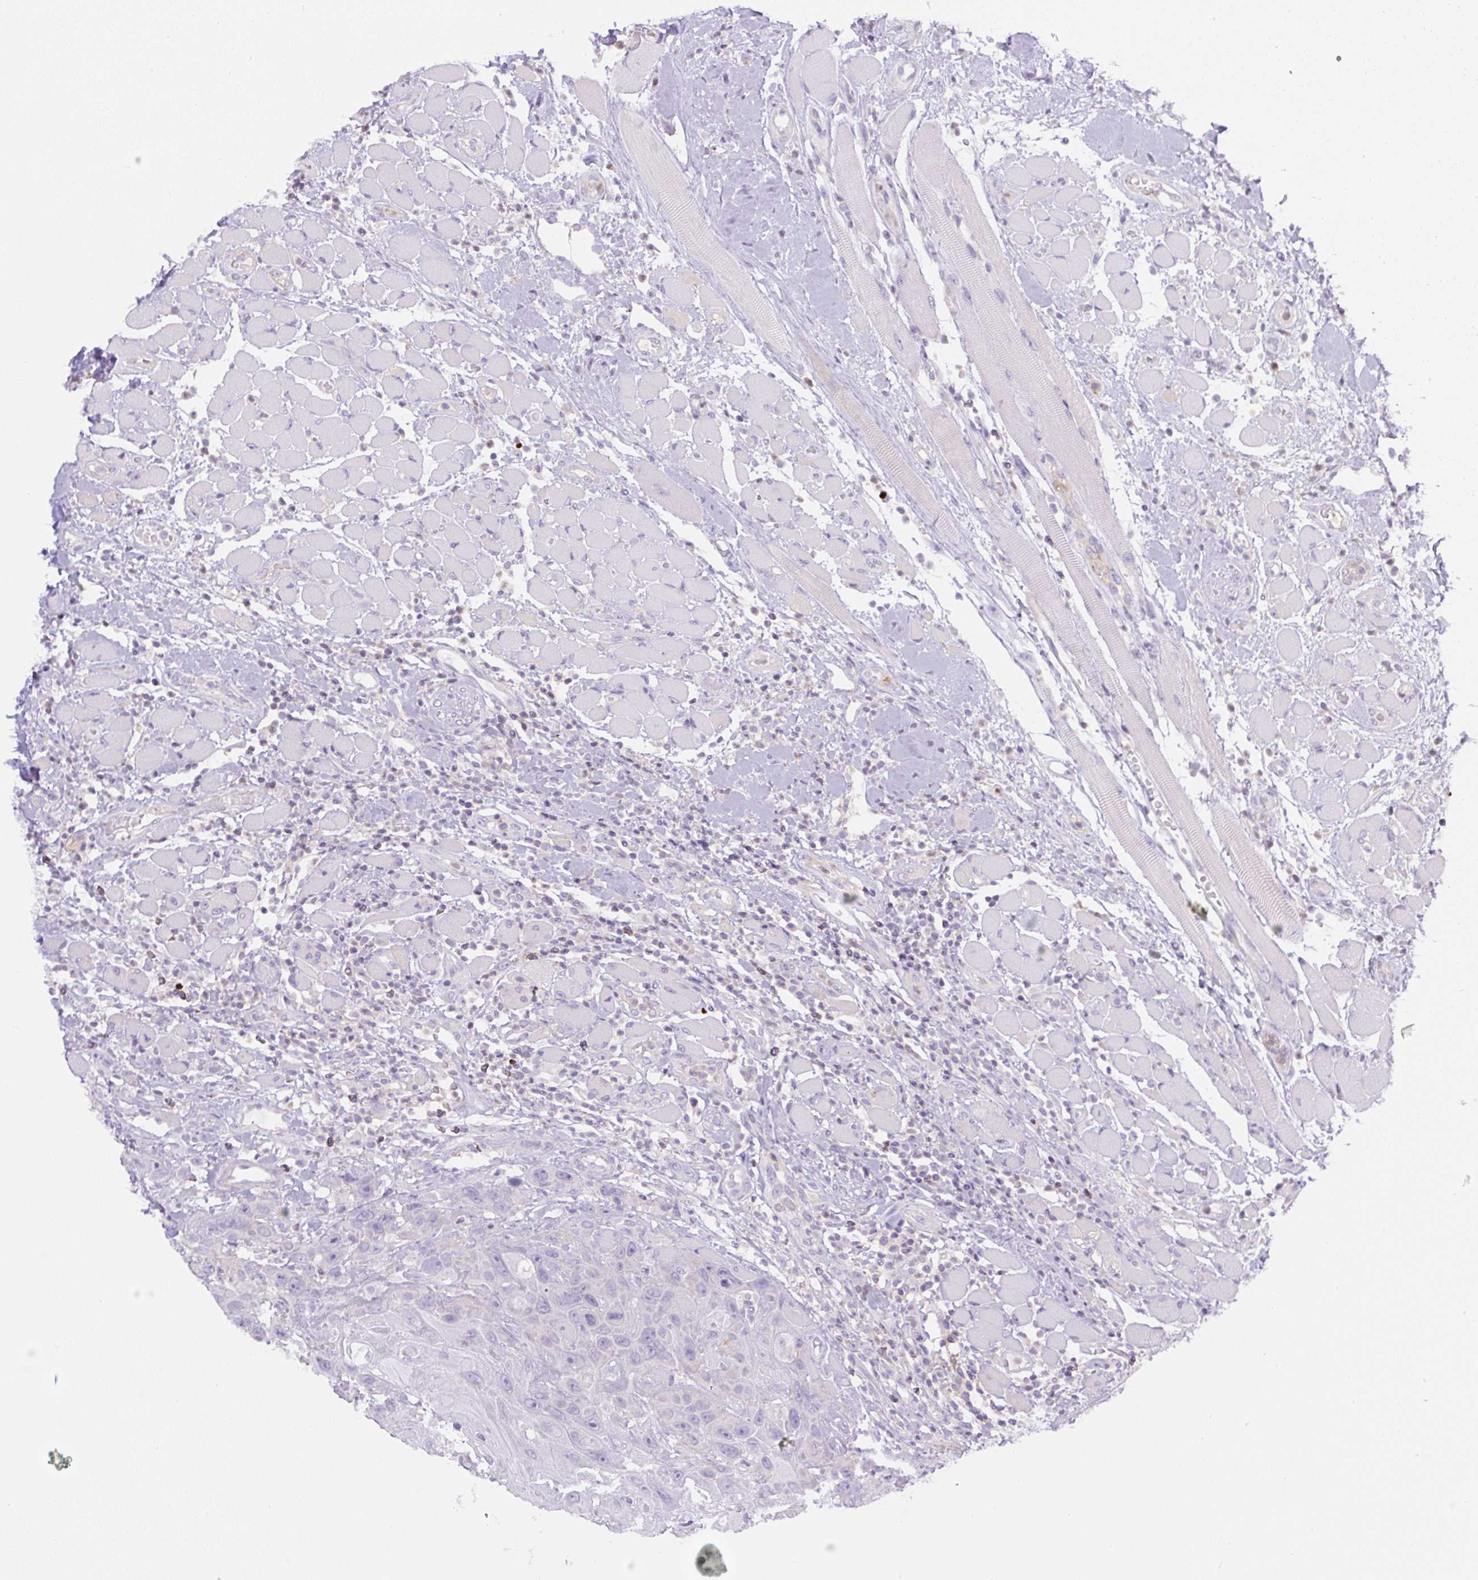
{"staining": {"intensity": "negative", "quantity": "none", "location": "none"}, "tissue": "head and neck cancer", "cell_type": "Tumor cells", "image_type": "cancer", "snomed": [{"axis": "morphology", "description": "Squamous cell carcinoma, NOS"}, {"axis": "topography", "description": "Head-Neck"}], "caption": "DAB (3,3'-diaminobenzidine) immunohistochemical staining of head and neck cancer (squamous cell carcinoma) demonstrates no significant expression in tumor cells.", "gene": "PIP5KL1", "patient": {"sex": "female", "age": 59}}